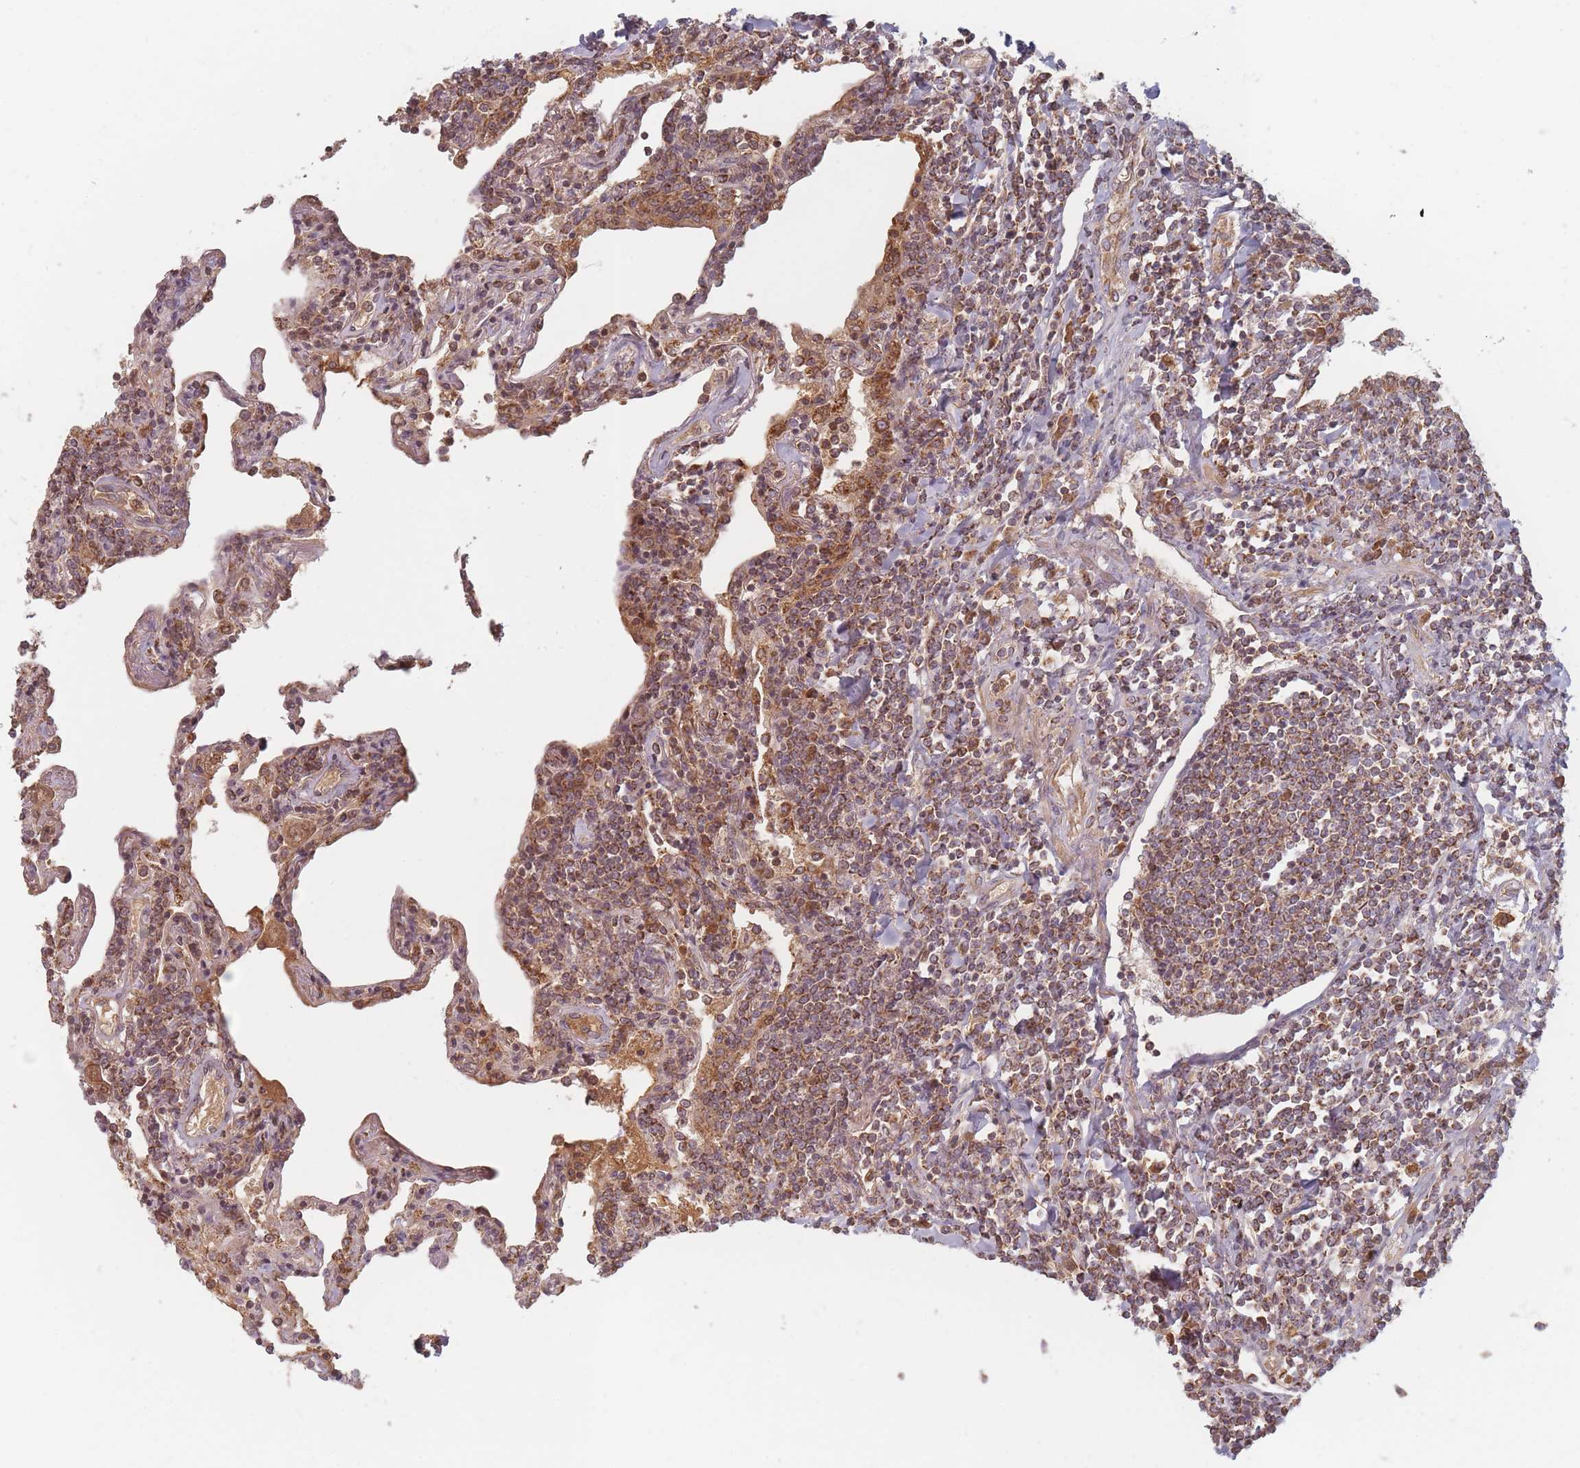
{"staining": {"intensity": "moderate", "quantity": ">75%", "location": "cytoplasmic/membranous"}, "tissue": "lymphoma", "cell_type": "Tumor cells", "image_type": "cancer", "snomed": [{"axis": "morphology", "description": "Malignant lymphoma, non-Hodgkin's type, Low grade"}, {"axis": "topography", "description": "Lung"}], "caption": "Approximately >75% of tumor cells in lymphoma exhibit moderate cytoplasmic/membranous protein expression as visualized by brown immunohistochemical staining.", "gene": "OR2M4", "patient": {"sex": "female", "age": 71}}